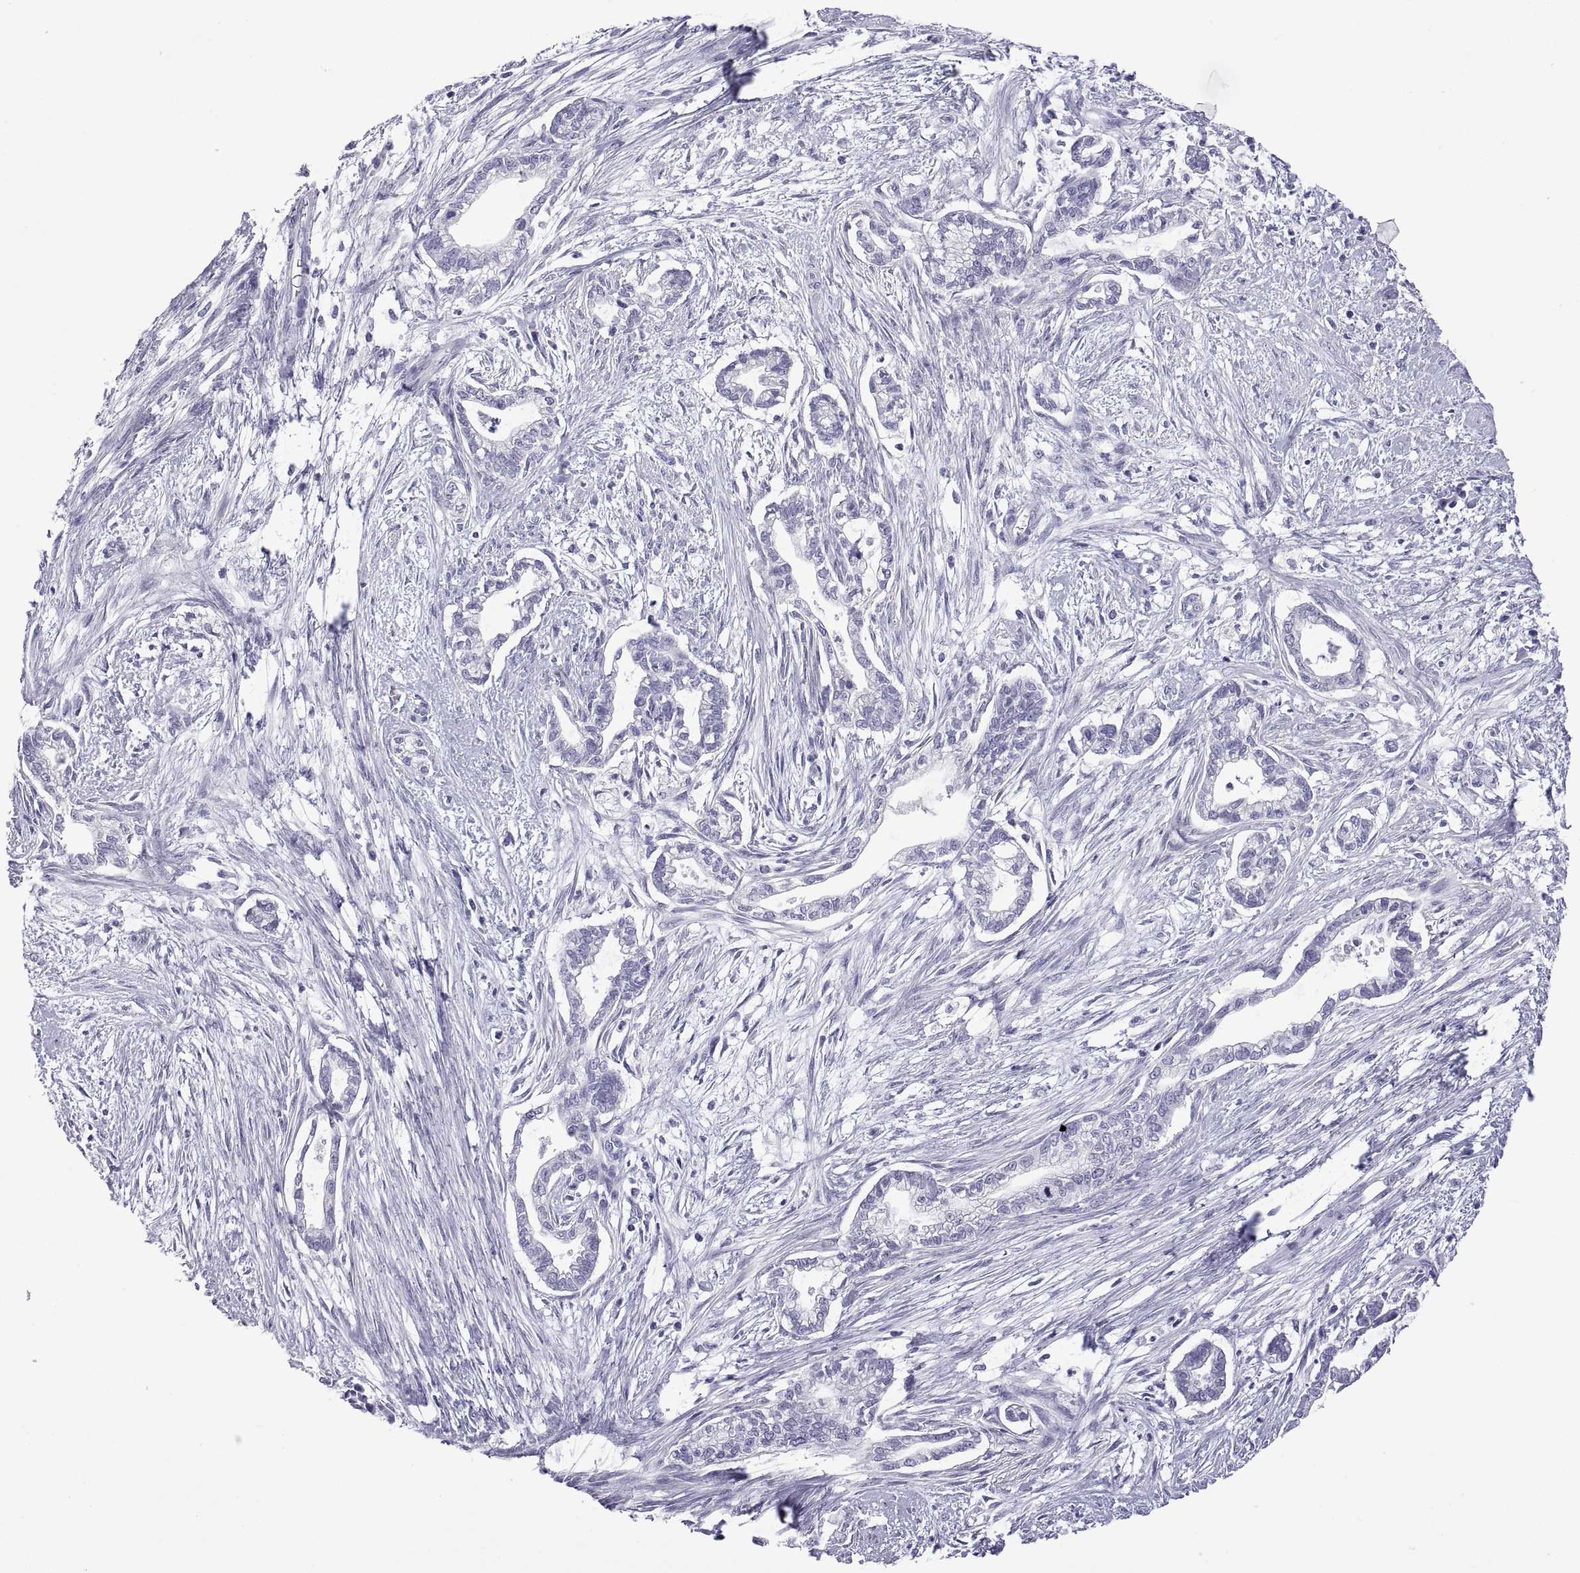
{"staining": {"intensity": "negative", "quantity": "none", "location": "none"}, "tissue": "cervical cancer", "cell_type": "Tumor cells", "image_type": "cancer", "snomed": [{"axis": "morphology", "description": "Adenocarcinoma, NOS"}, {"axis": "topography", "description": "Cervix"}], "caption": "Tumor cells are negative for protein expression in human cervical cancer.", "gene": "VSX2", "patient": {"sex": "female", "age": 62}}